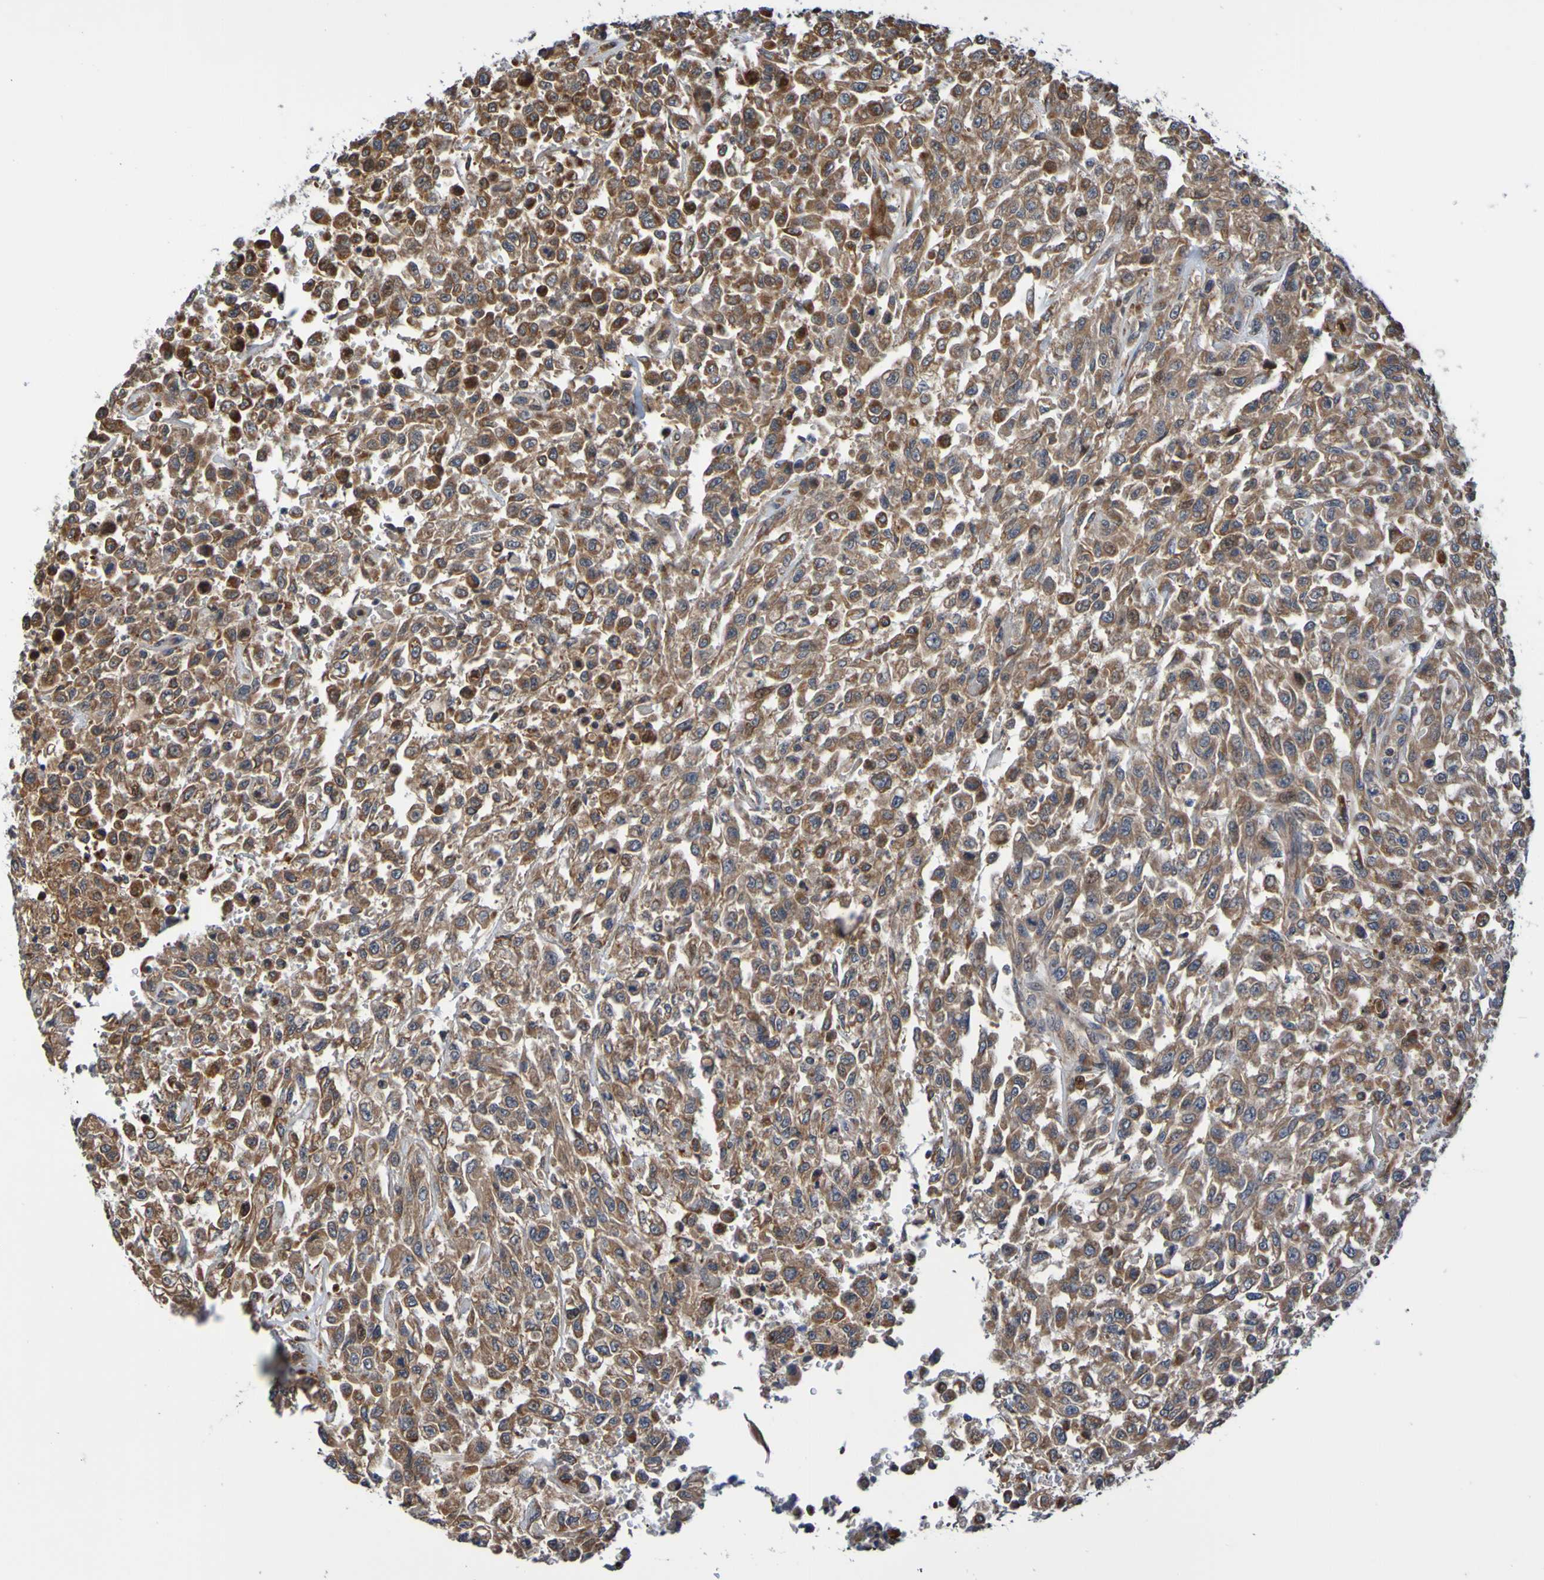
{"staining": {"intensity": "moderate", "quantity": ">75%", "location": "cytoplasmic/membranous"}, "tissue": "urothelial cancer", "cell_type": "Tumor cells", "image_type": "cancer", "snomed": [{"axis": "morphology", "description": "Urothelial carcinoma, High grade"}, {"axis": "topography", "description": "Urinary bladder"}], "caption": "DAB immunohistochemical staining of human urothelial cancer demonstrates moderate cytoplasmic/membranous protein expression in about >75% of tumor cells.", "gene": "AXIN1", "patient": {"sex": "male", "age": 46}}